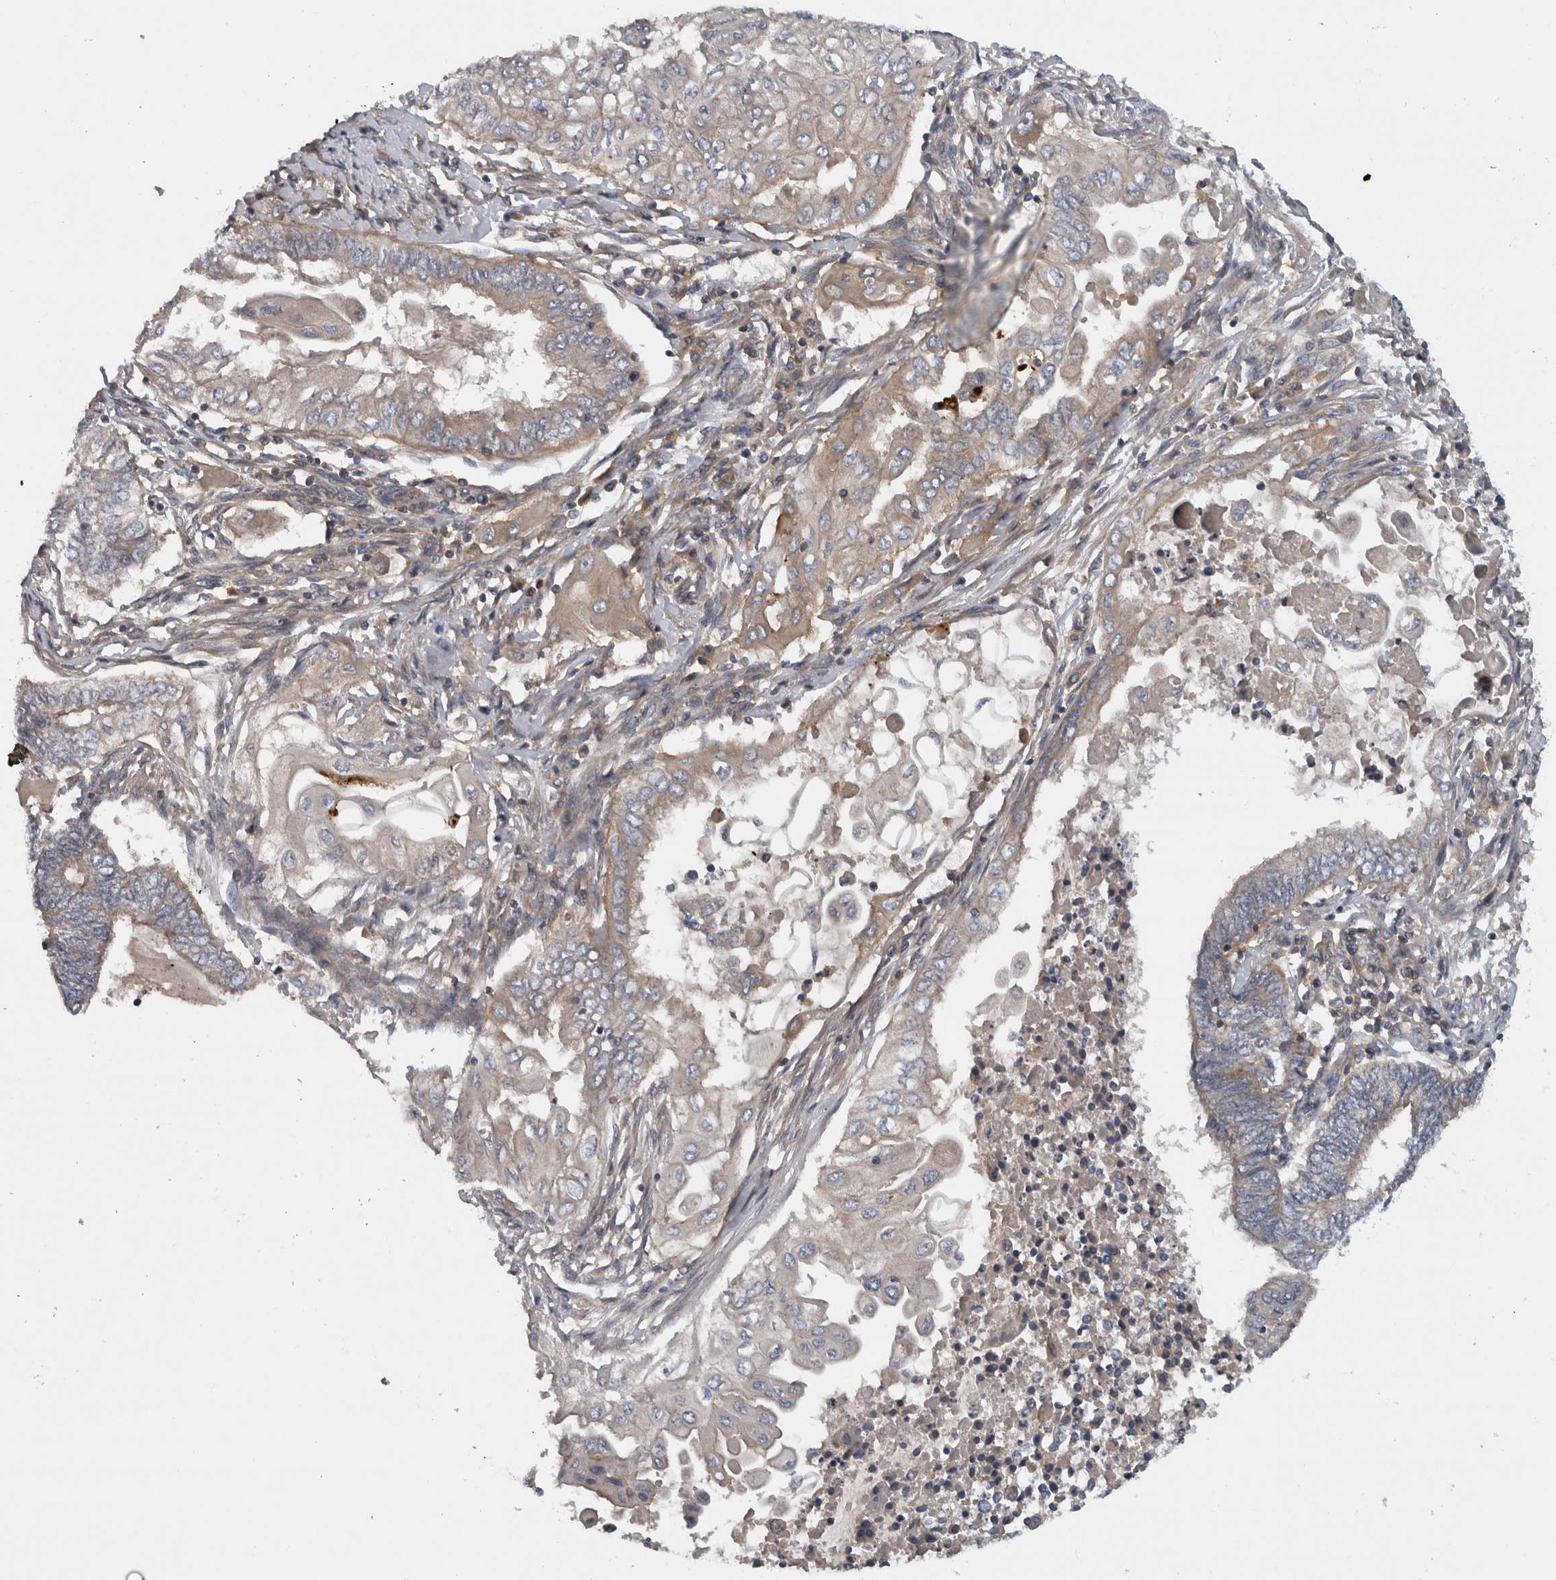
{"staining": {"intensity": "weak", "quantity": "<25%", "location": "cytoplasmic/membranous"}, "tissue": "endometrial cancer", "cell_type": "Tumor cells", "image_type": "cancer", "snomed": [{"axis": "morphology", "description": "Adenocarcinoma, NOS"}, {"axis": "topography", "description": "Uterus"}, {"axis": "topography", "description": "Endometrium"}], "caption": "Immunohistochemistry photomicrograph of human endometrial cancer (adenocarcinoma) stained for a protein (brown), which shows no positivity in tumor cells.", "gene": "SCARA5", "patient": {"sex": "female", "age": 70}}